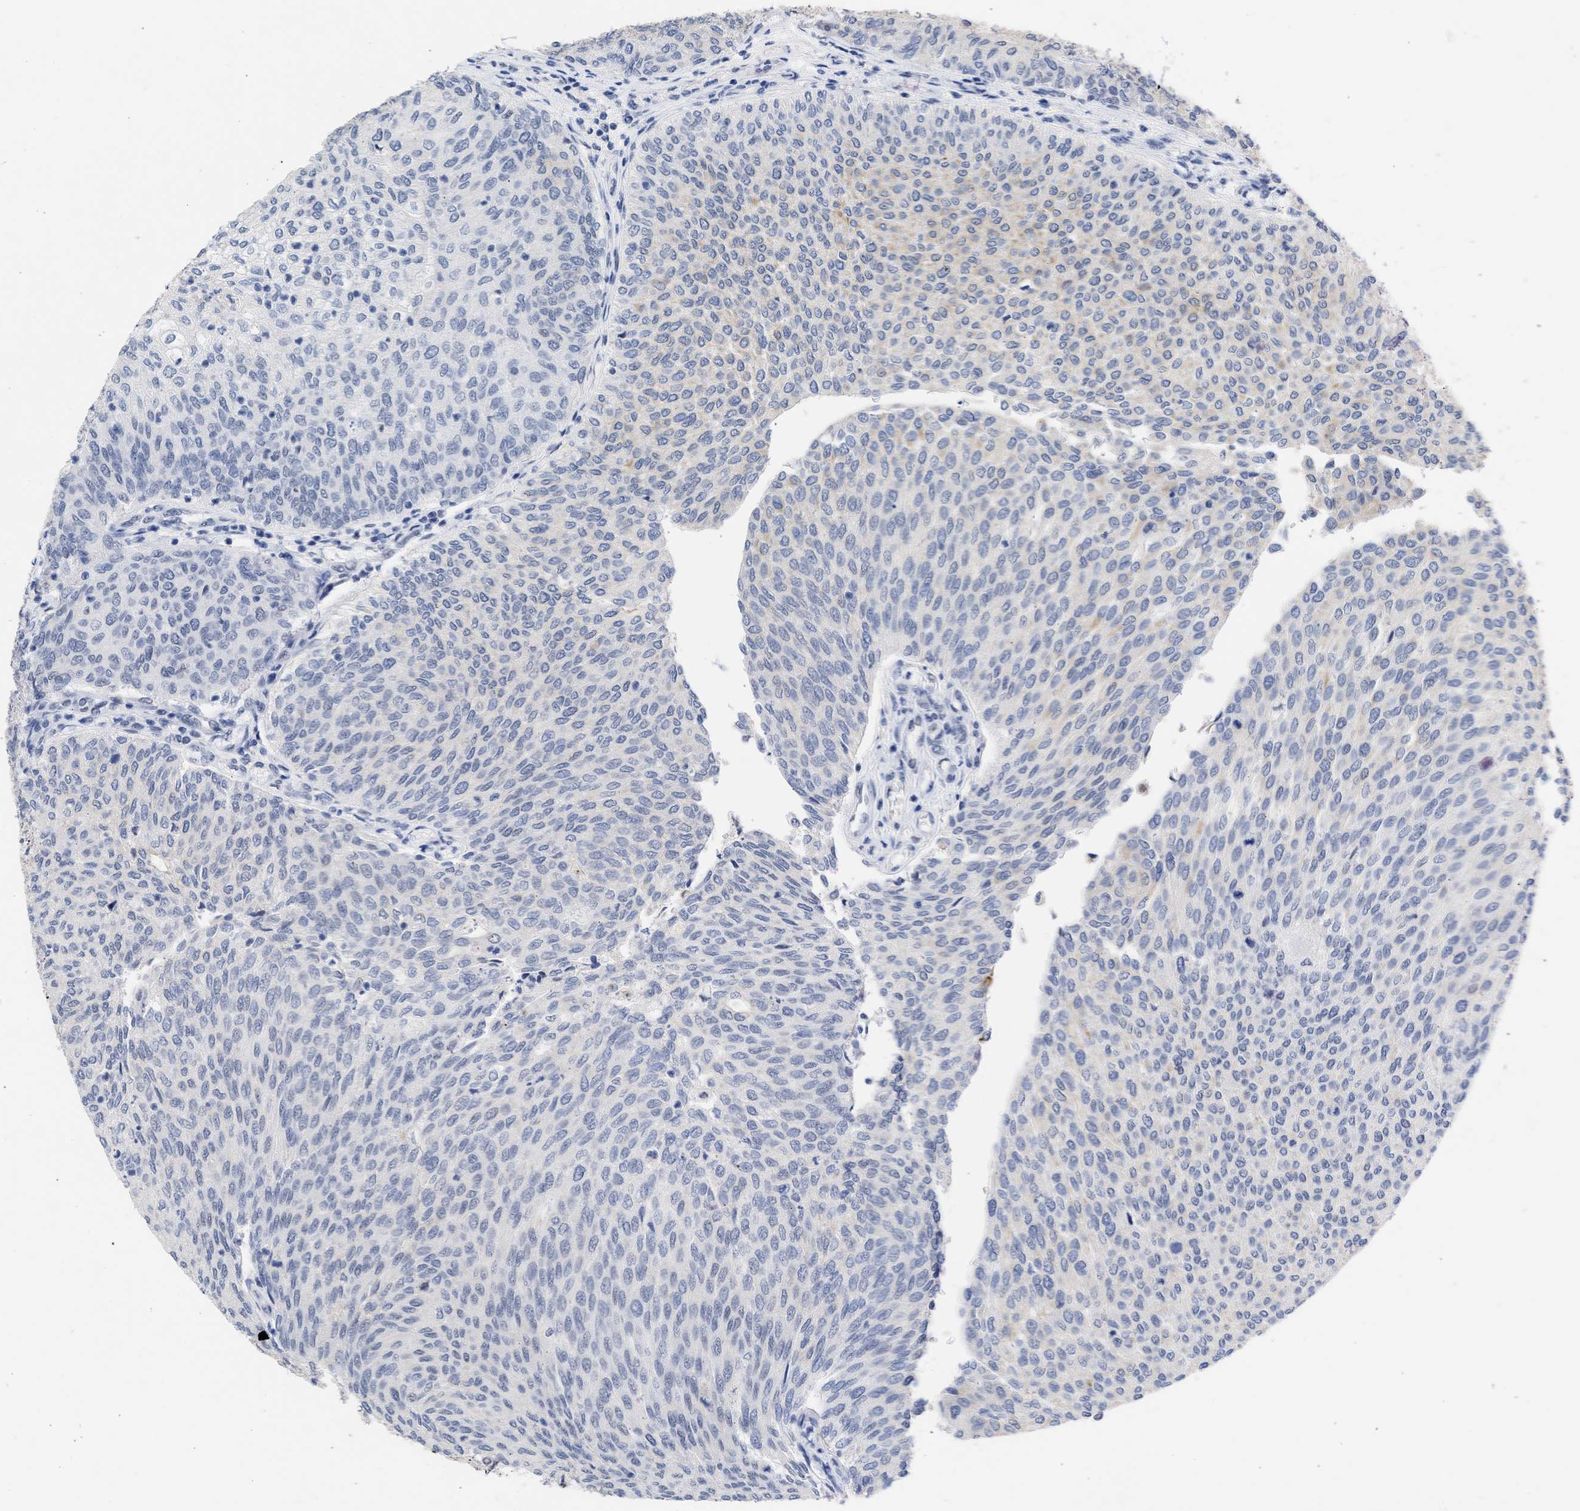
{"staining": {"intensity": "negative", "quantity": "none", "location": "none"}, "tissue": "urothelial cancer", "cell_type": "Tumor cells", "image_type": "cancer", "snomed": [{"axis": "morphology", "description": "Urothelial carcinoma, Low grade"}, {"axis": "topography", "description": "Urinary bladder"}], "caption": "This is an IHC micrograph of urothelial cancer. There is no positivity in tumor cells.", "gene": "DDX41", "patient": {"sex": "female", "age": 79}}